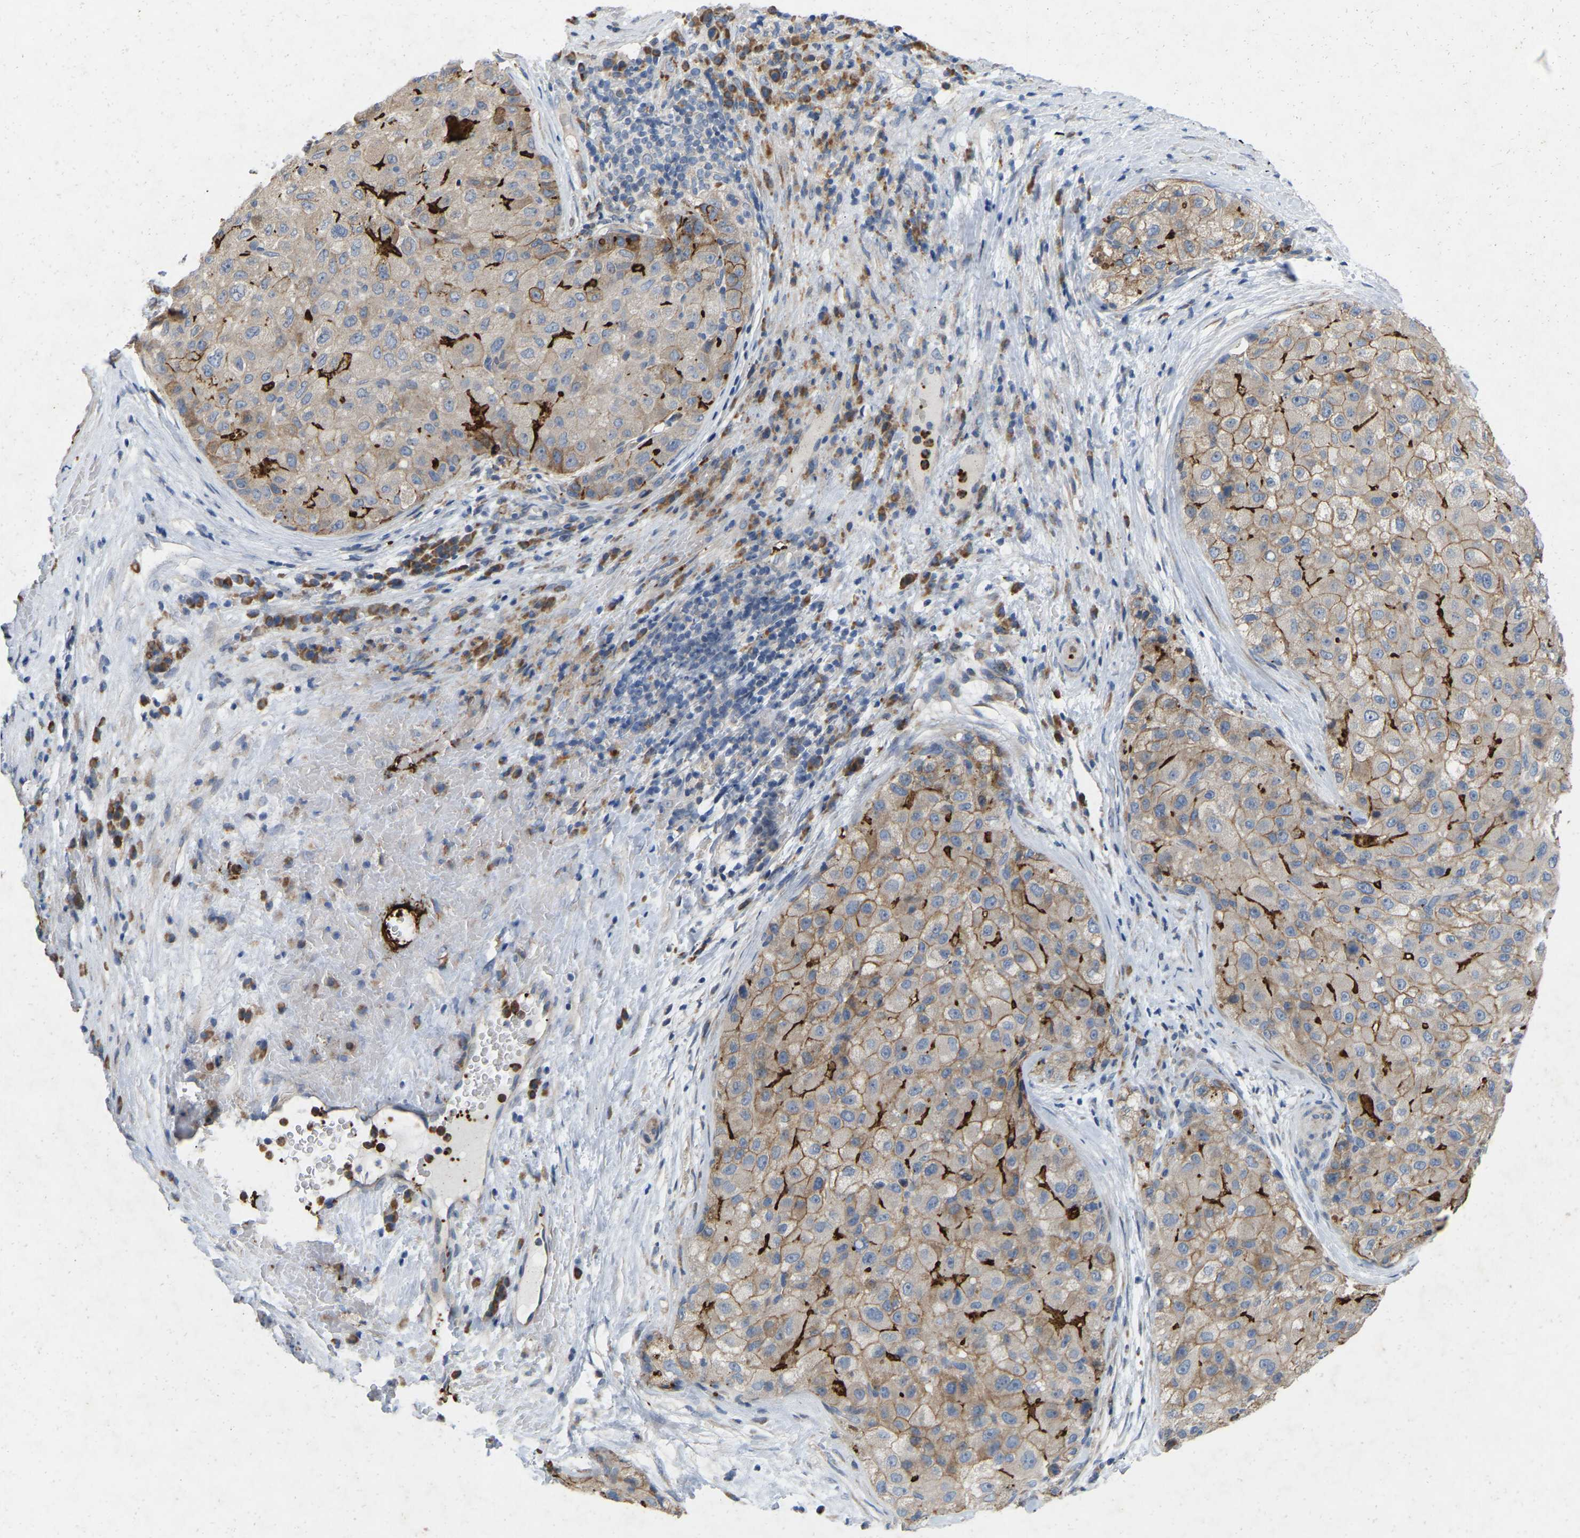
{"staining": {"intensity": "moderate", "quantity": ">75%", "location": "cytoplasmic/membranous"}, "tissue": "liver cancer", "cell_type": "Tumor cells", "image_type": "cancer", "snomed": [{"axis": "morphology", "description": "Carcinoma, Hepatocellular, NOS"}, {"axis": "topography", "description": "Liver"}], "caption": "Hepatocellular carcinoma (liver) stained with a brown dye shows moderate cytoplasmic/membranous positive staining in approximately >75% of tumor cells.", "gene": "RHEB", "patient": {"sex": "male", "age": 80}}